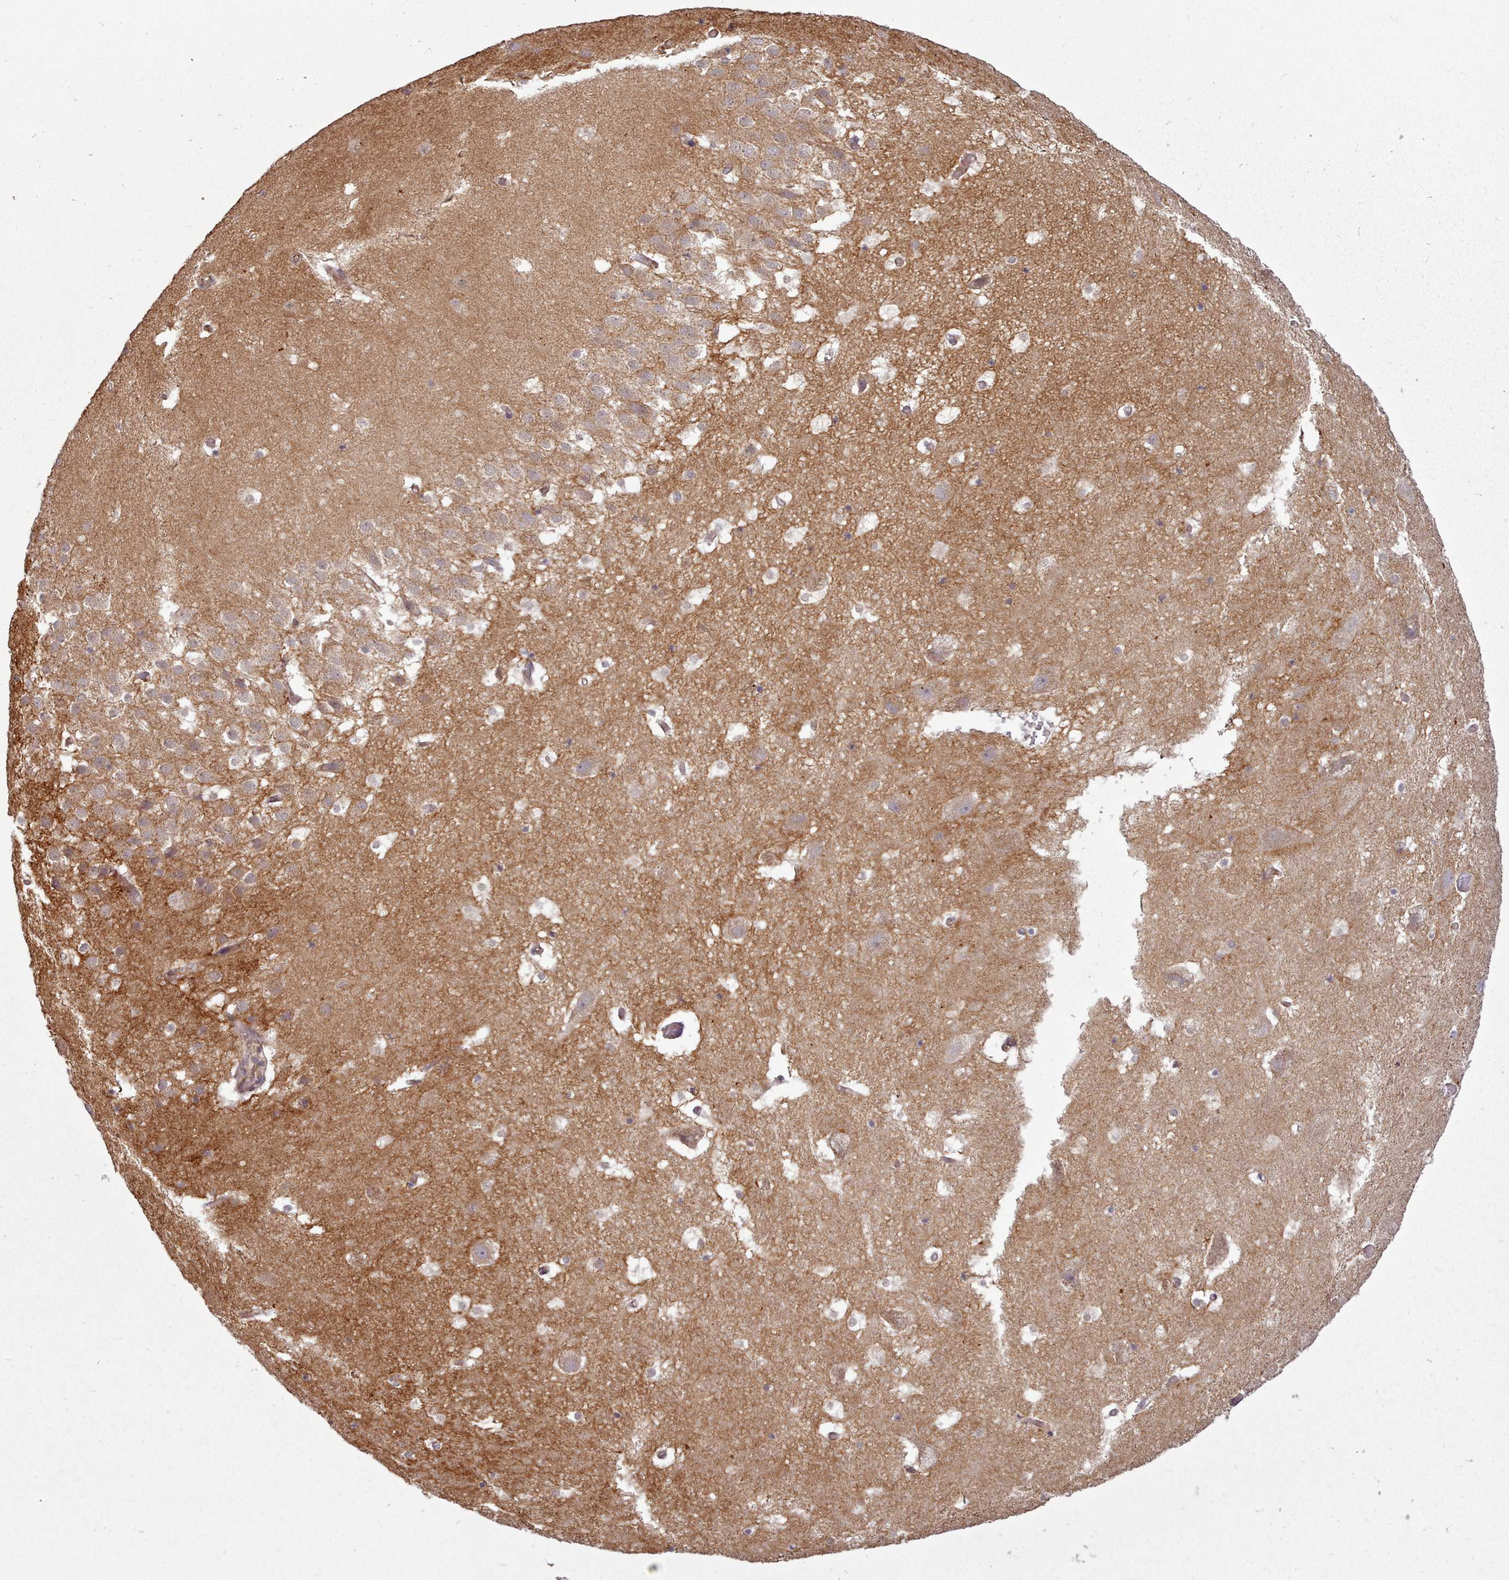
{"staining": {"intensity": "negative", "quantity": "none", "location": "none"}, "tissue": "hippocampus", "cell_type": "Glial cells", "image_type": "normal", "snomed": [{"axis": "morphology", "description": "Normal tissue, NOS"}, {"axis": "topography", "description": "Hippocampus"}], "caption": "Protein analysis of benign hippocampus displays no significant expression in glial cells.", "gene": "GBGT1", "patient": {"sex": "female", "age": 52}}